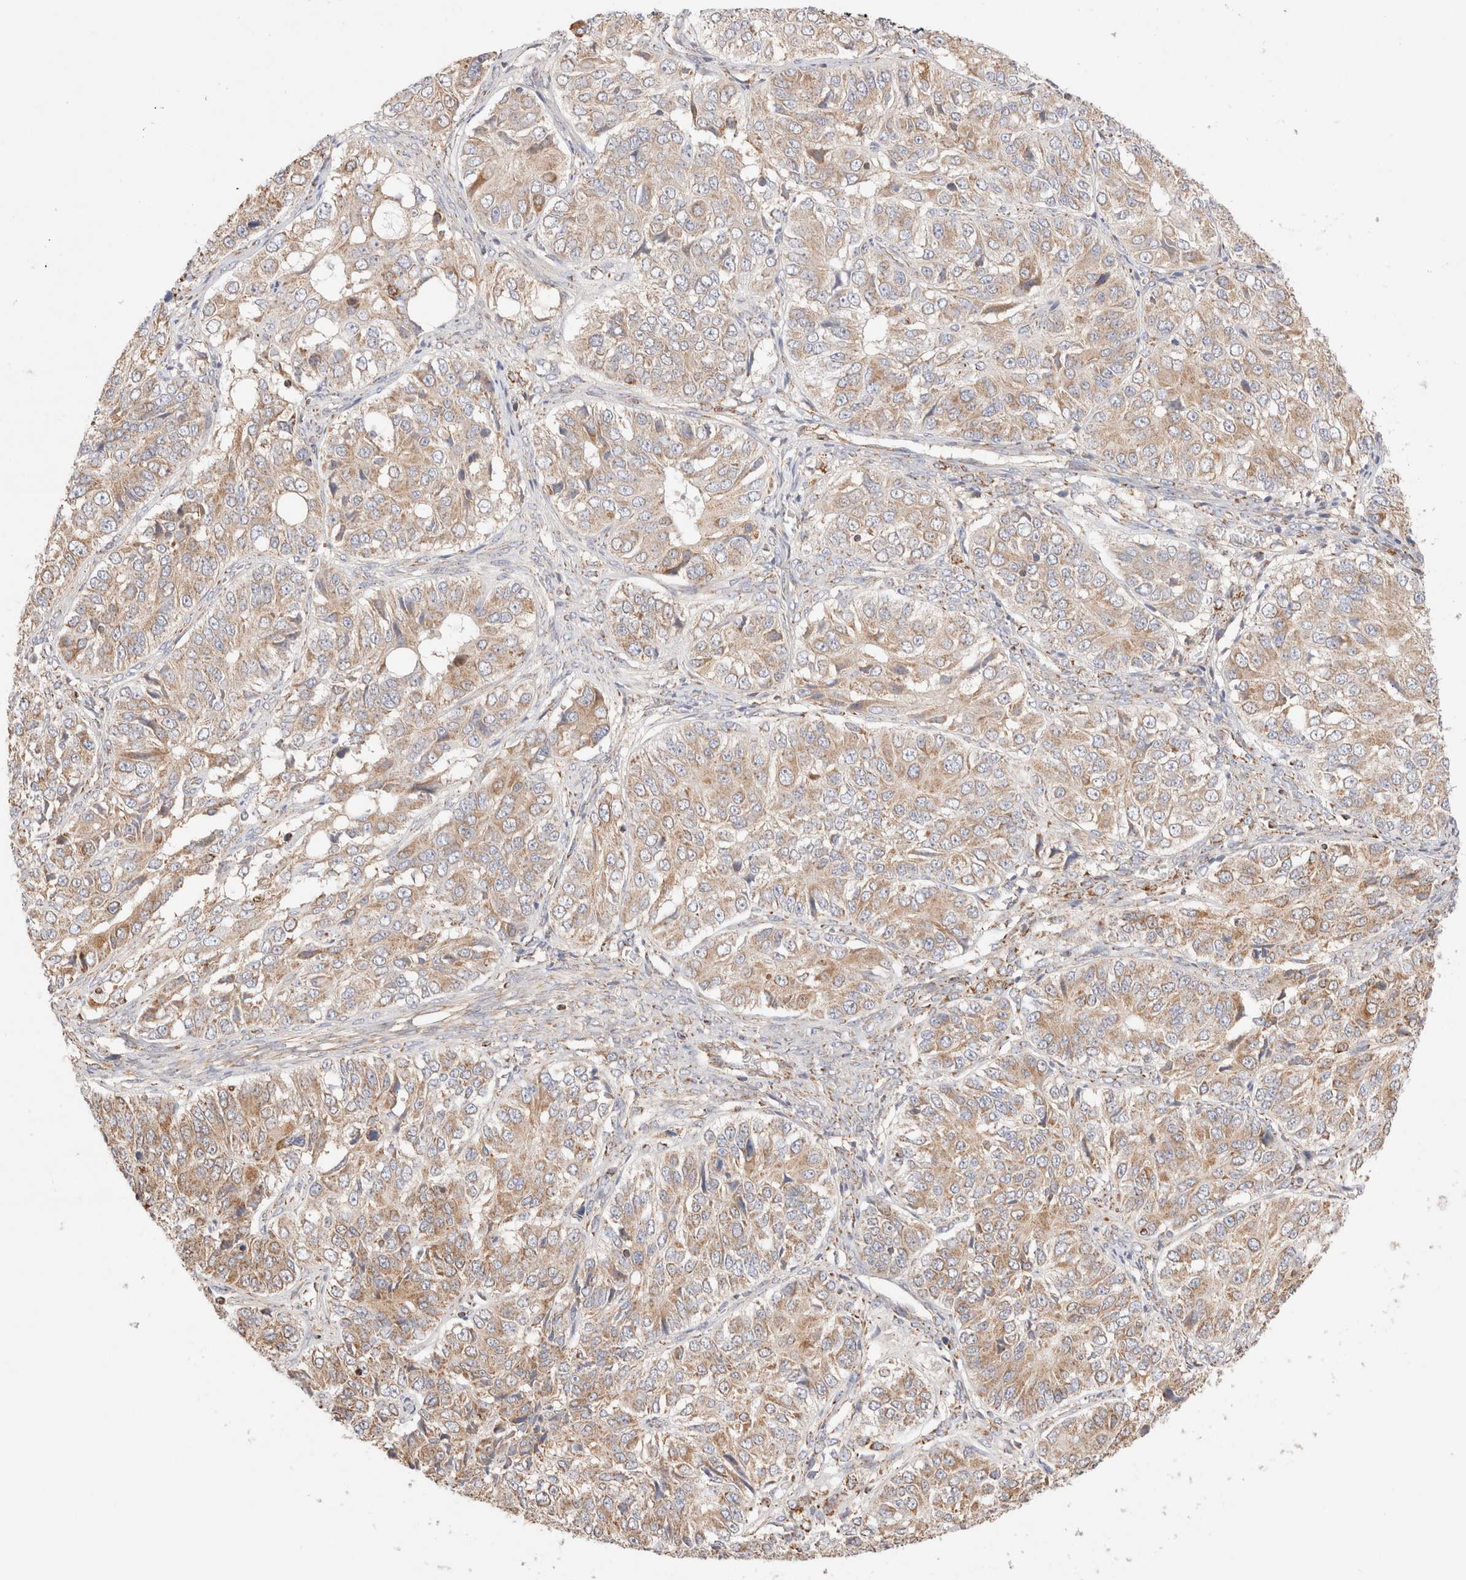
{"staining": {"intensity": "weak", "quantity": ">75%", "location": "cytoplasmic/membranous"}, "tissue": "ovarian cancer", "cell_type": "Tumor cells", "image_type": "cancer", "snomed": [{"axis": "morphology", "description": "Carcinoma, endometroid"}, {"axis": "topography", "description": "Ovary"}], "caption": "Approximately >75% of tumor cells in ovarian endometroid carcinoma reveal weak cytoplasmic/membranous protein positivity as visualized by brown immunohistochemical staining.", "gene": "TMPPE", "patient": {"sex": "female", "age": 51}}